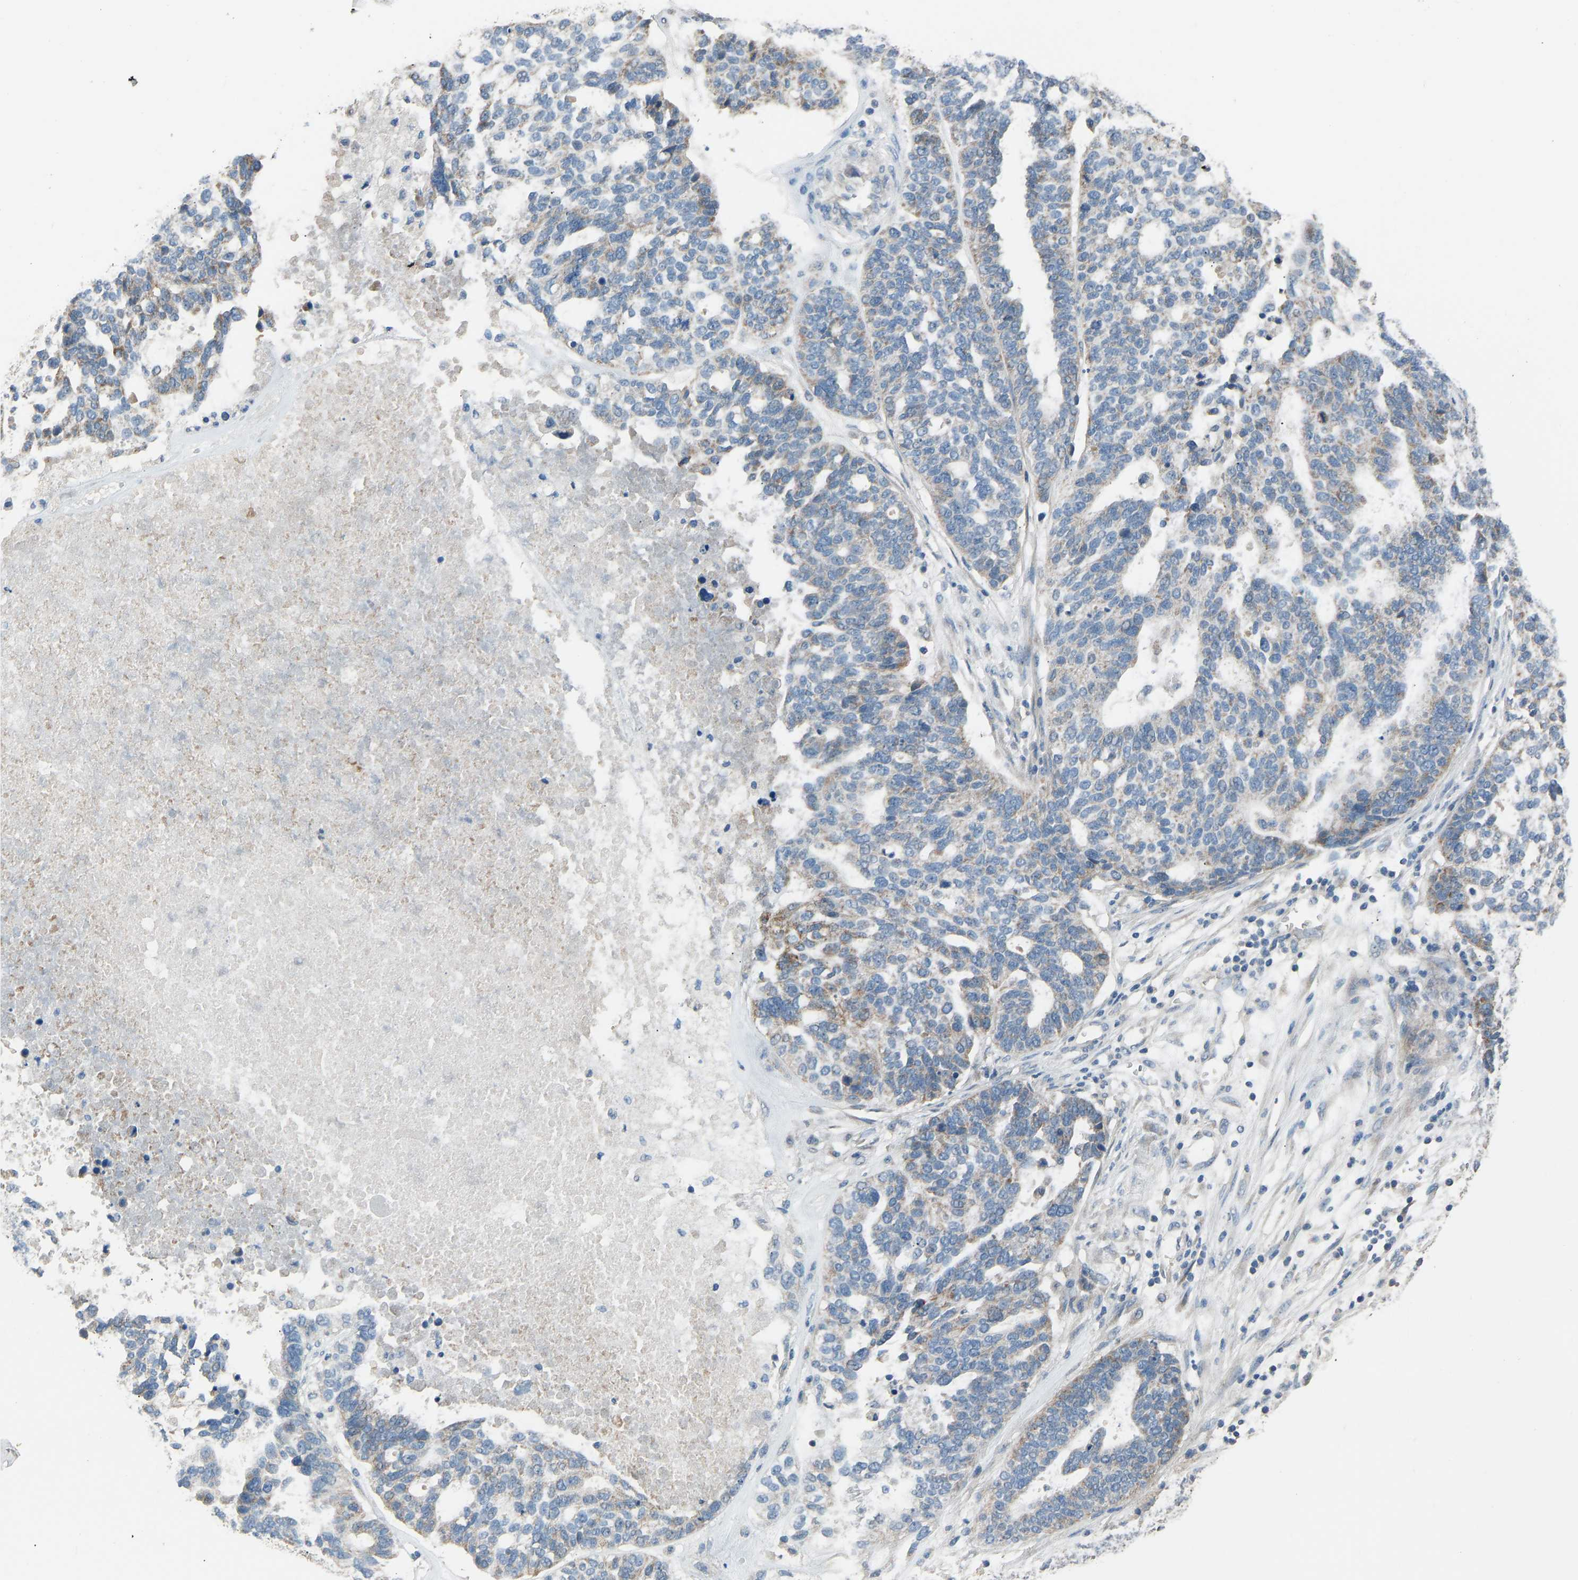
{"staining": {"intensity": "weak", "quantity": "<25%", "location": "cytoplasmic/membranous"}, "tissue": "ovarian cancer", "cell_type": "Tumor cells", "image_type": "cancer", "snomed": [{"axis": "morphology", "description": "Cystadenocarcinoma, serous, NOS"}, {"axis": "topography", "description": "Ovary"}], "caption": "Immunohistochemical staining of human ovarian serous cystadenocarcinoma displays no significant positivity in tumor cells.", "gene": "TGFBR3", "patient": {"sex": "female", "age": 59}}